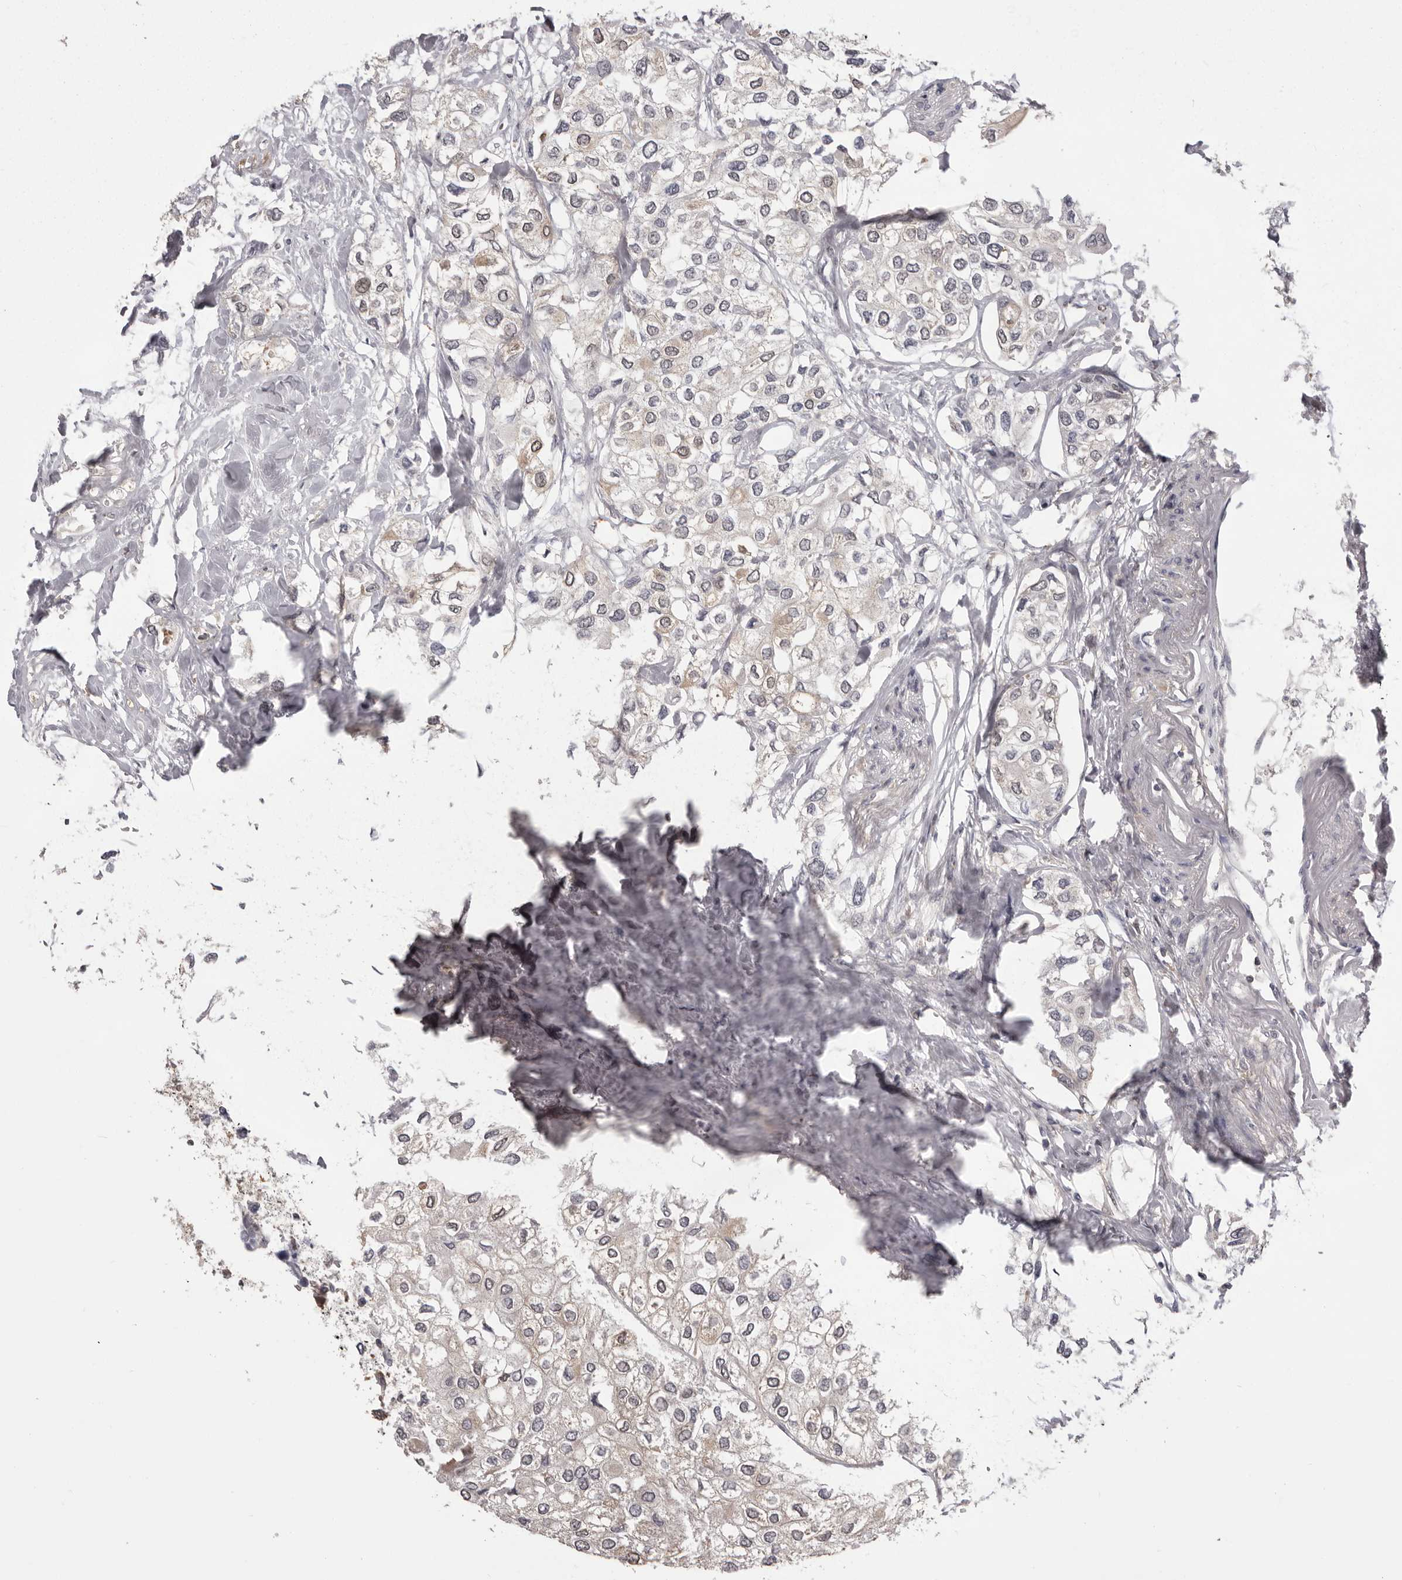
{"staining": {"intensity": "weak", "quantity": "<25%", "location": "cytoplasmic/membranous"}, "tissue": "urothelial cancer", "cell_type": "Tumor cells", "image_type": "cancer", "snomed": [{"axis": "morphology", "description": "Urothelial carcinoma, High grade"}, {"axis": "topography", "description": "Urinary bladder"}], "caption": "Image shows no significant protein expression in tumor cells of urothelial cancer.", "gene": "MDH1", "patient": {"sex": "male", "age": 64}}